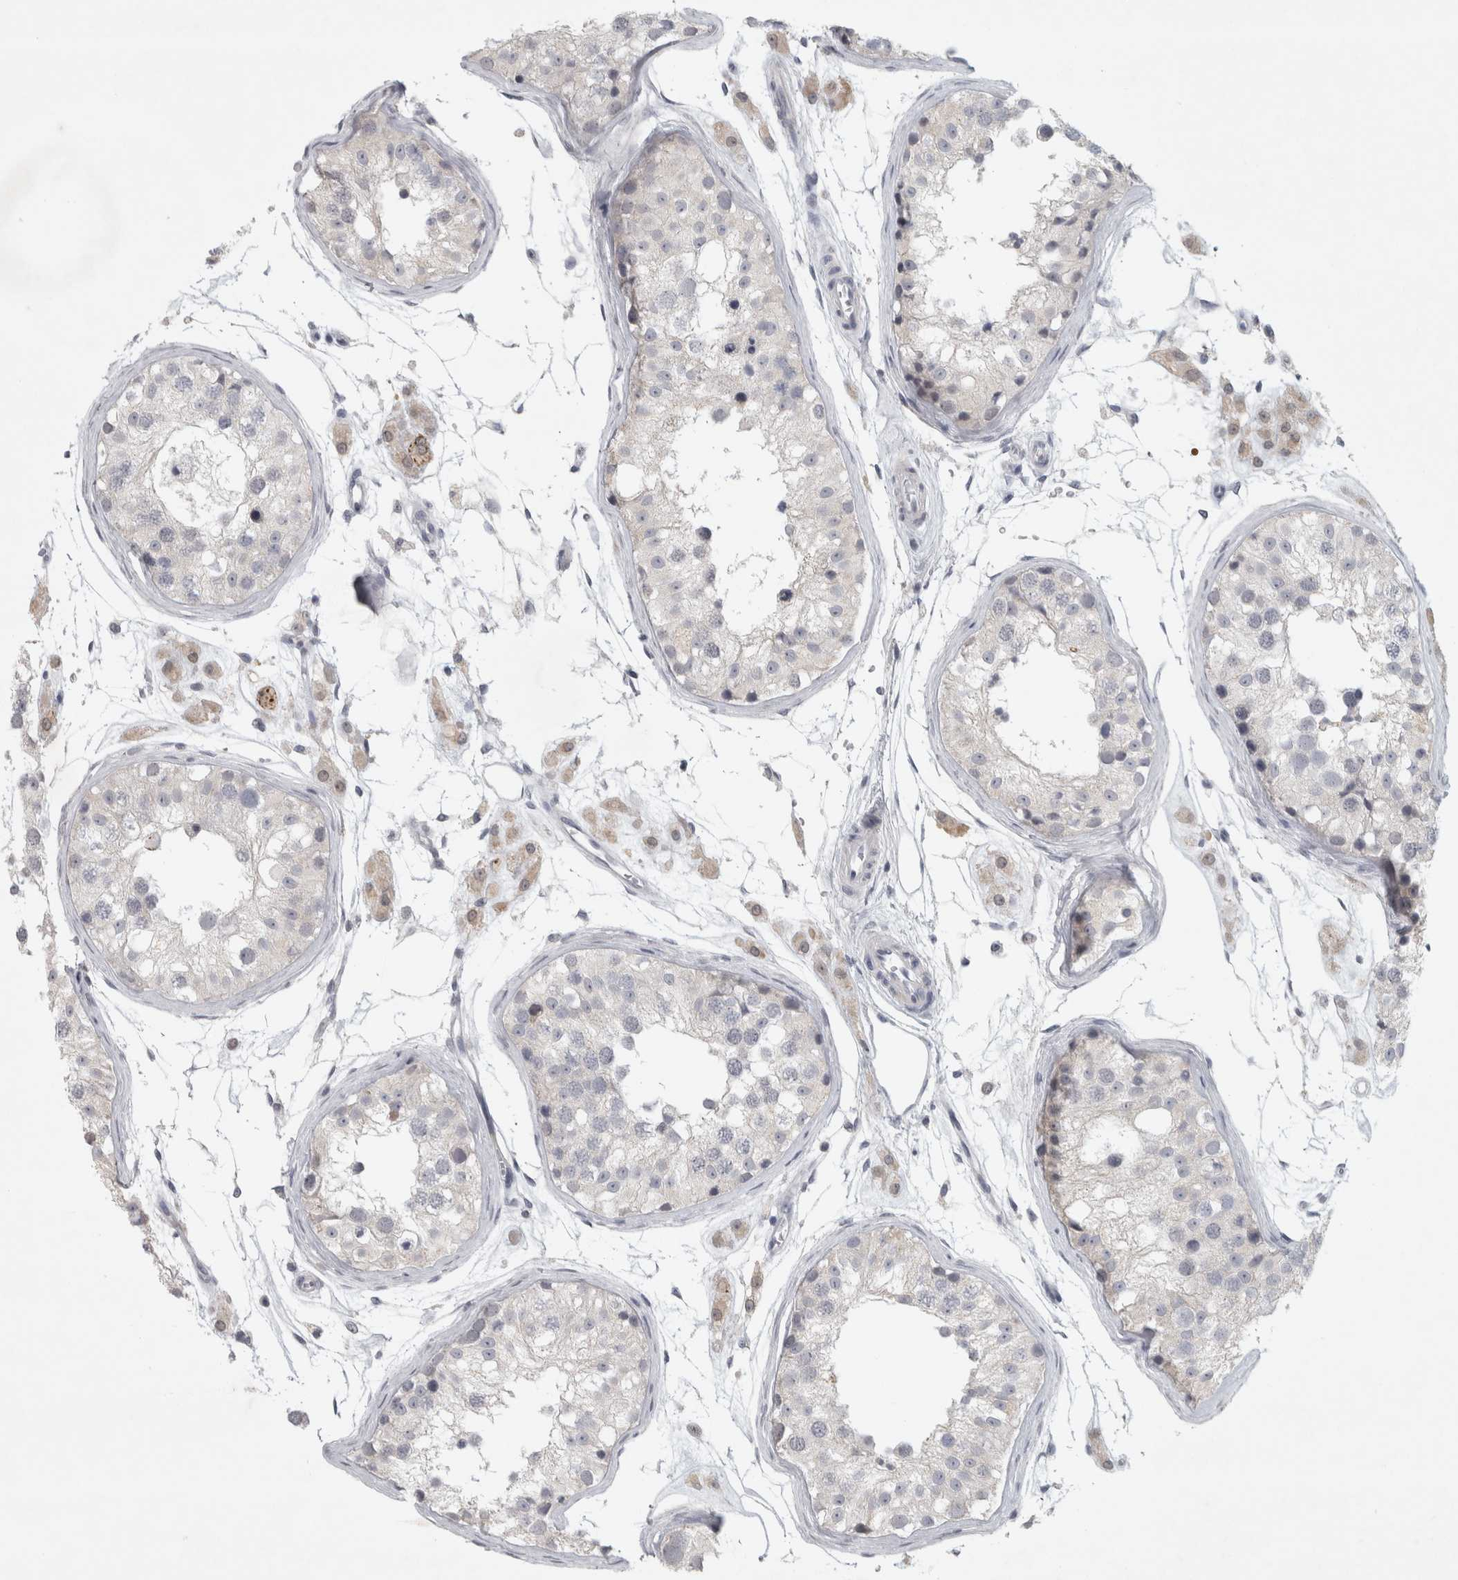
{"staining": {"intensity": "negative", "quantity": "none", "location": "none"}, "tissue": "testis", "cell_type": "Cells in seminiferous ducts", "image_type": "normal", "snomed": [{"axis": "morphology", "description": "Normal tissue, NOS"}, {"axis": "morphology", "description": "Adenocarcinoma, metastatic, NOS"}, {"axis": "topography", "description": "Testis"}], "caption": "IHC of normal testis exhibits no staining in cells in seminiferous ducts.", "gene": "PTPRN2", "patient": {"sex": "male", "age": 26}}